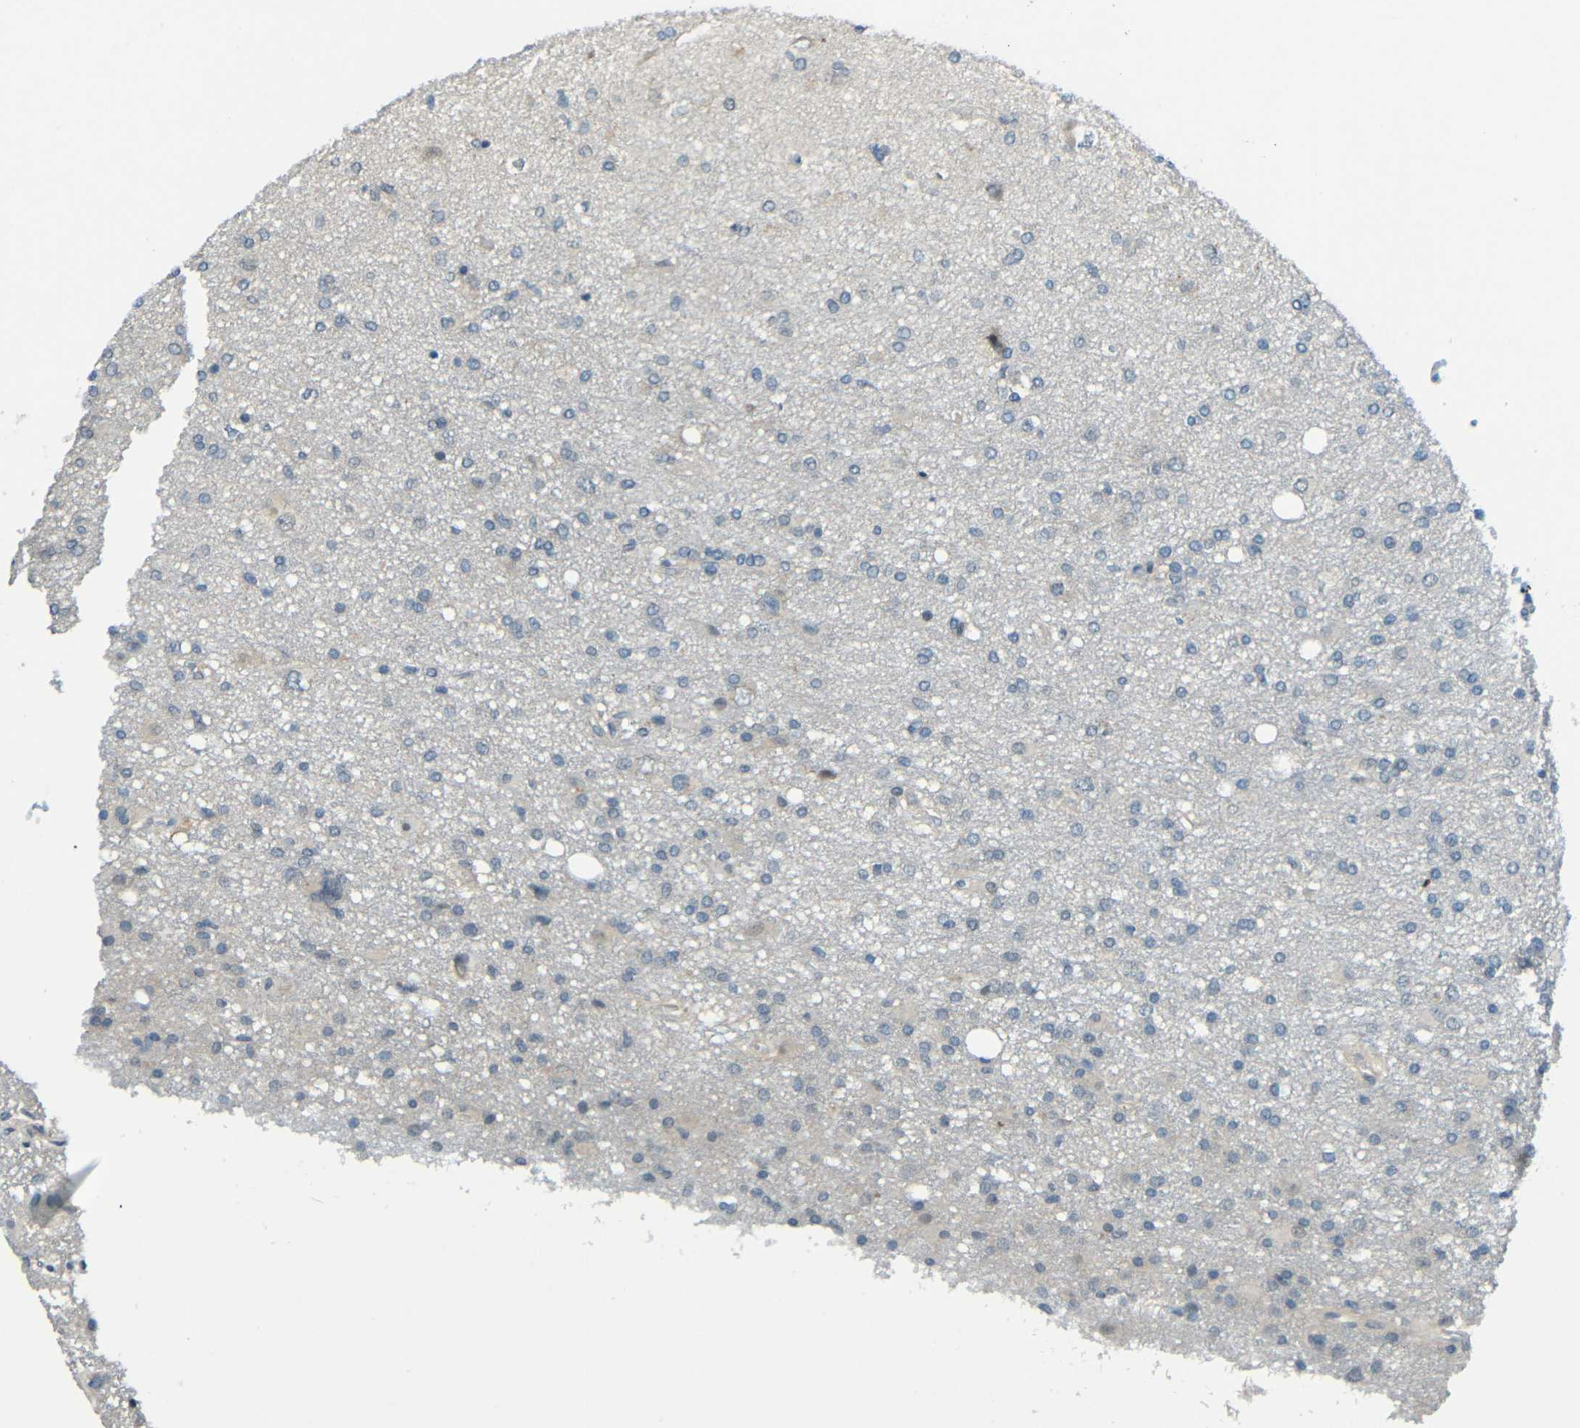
{"staining": {"intensity": "negative", "quantity": "none", "location": "none"}, "tissue": "glioma", "cell_type": "Tumor cells", "image_type": "cancer", "snomed": [{"axis": "morphology", "description": "Glioma, malignant, High grade"}, {"axis": "topography", "description": "Brain"}], "caption": "High power microscopy histopathology image of an immunohistochemistry (IHC) histopathology image of high-grade glioma (malignant), revealing no significant positivity in tumor cells. (DAB immunohistochemistry with hematoxylin counter stain).", "gene": "ANKRD22", "patient": {"sex": "female", "age": 59}}